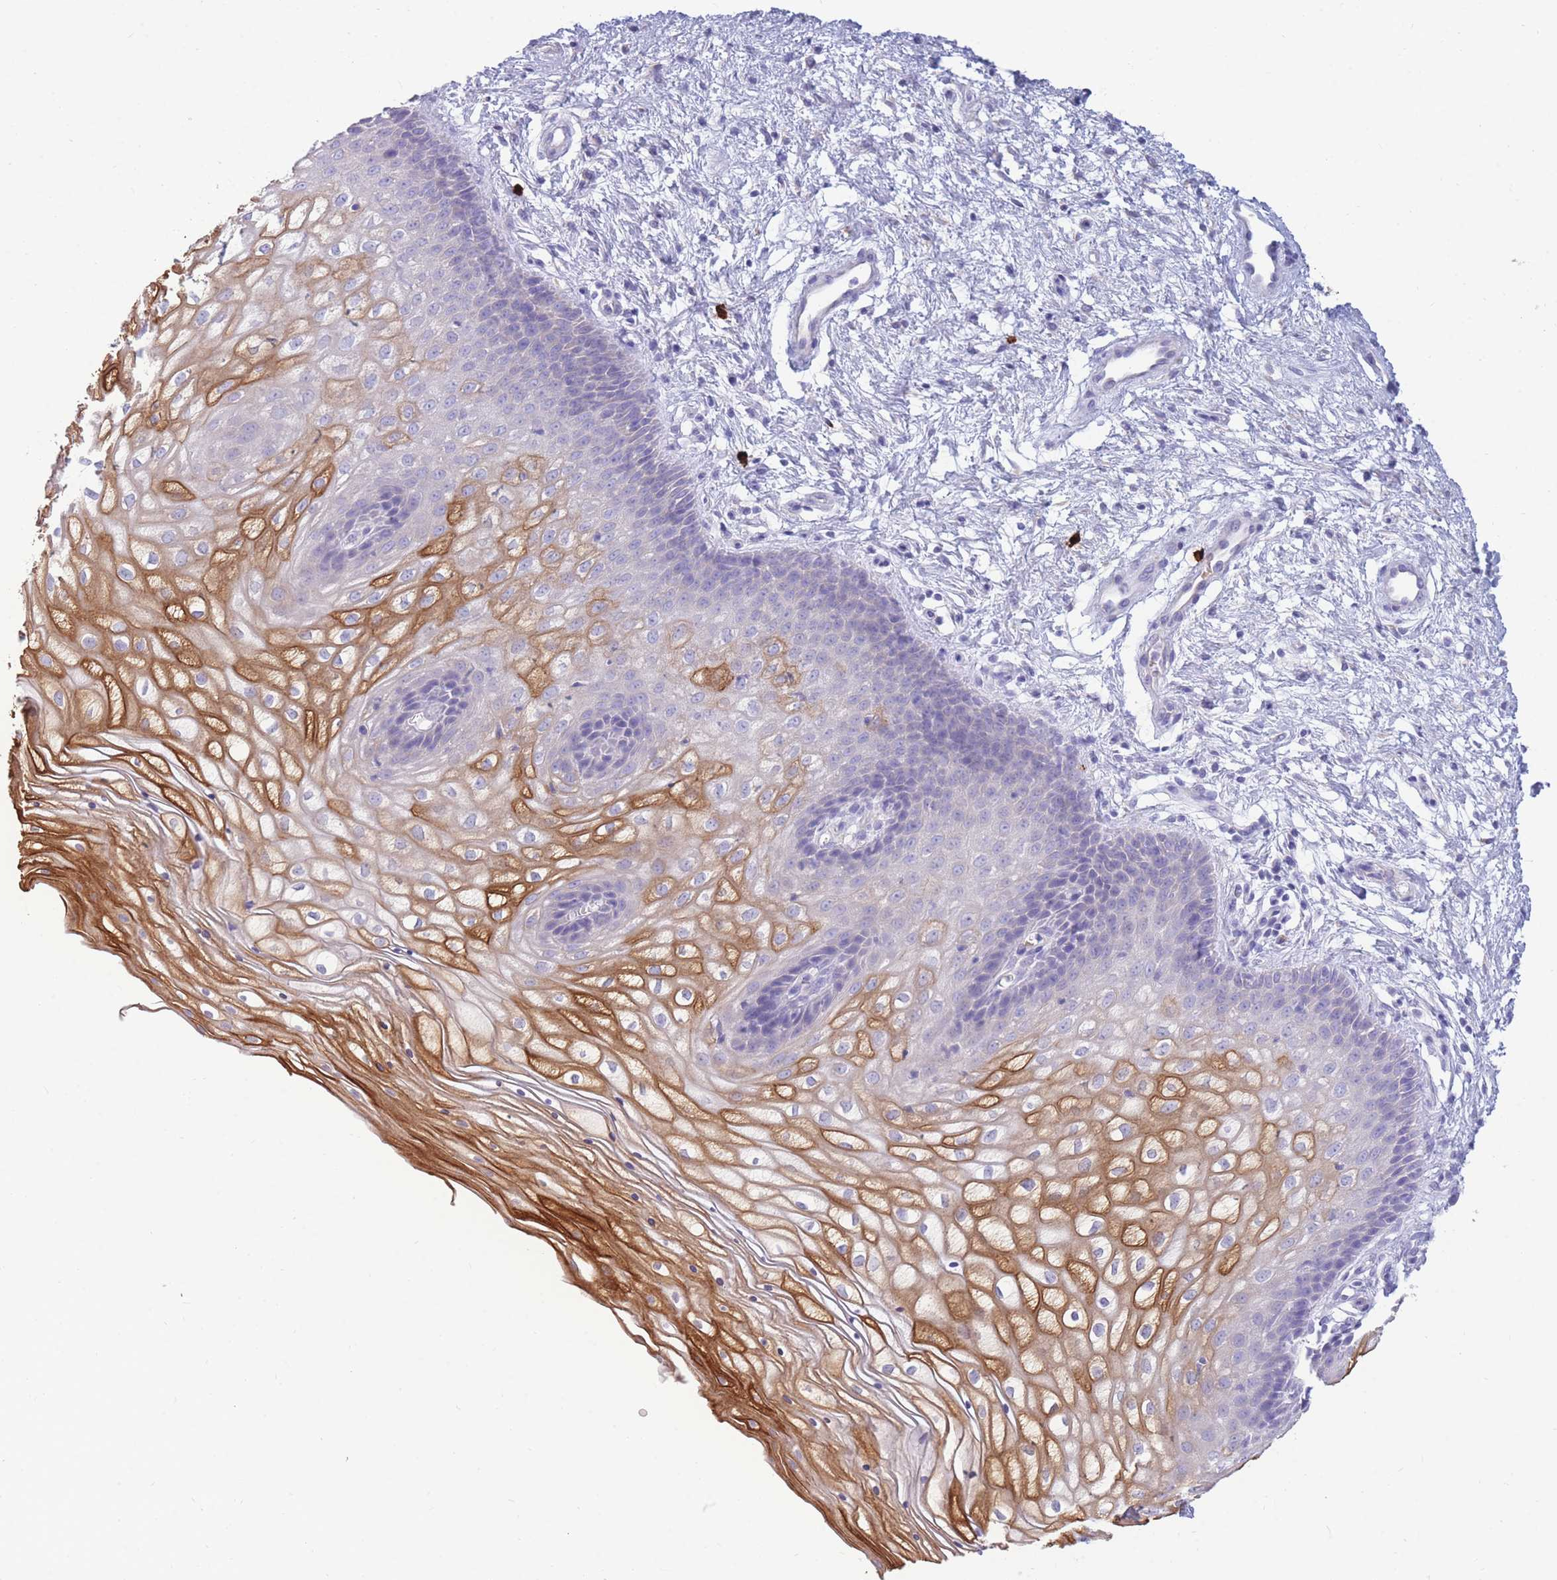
{"staining": {"intensity": "strong", "quantity": "<25%", "location": "cytoplasmic/membranous"}, "tissue": "vagina", "cell_type": "Squamous epithelial cells", "image_type": "normal", "snomed": [{"axis": "morphology", "description": "Normal tissue, NOS"}, {"axis": "topography", "description": "Vagina"}], "caption": "Squamous epithelial cells exhibit strong cytoplasmic/membranous staining in about <25% of cells in benign vagina. Immunohistochemistry stains the protein of interest in brown and the nuclei are stained blue.", "gene": "TPSAB1", "patient": {"sex": "female", "age": 34}}